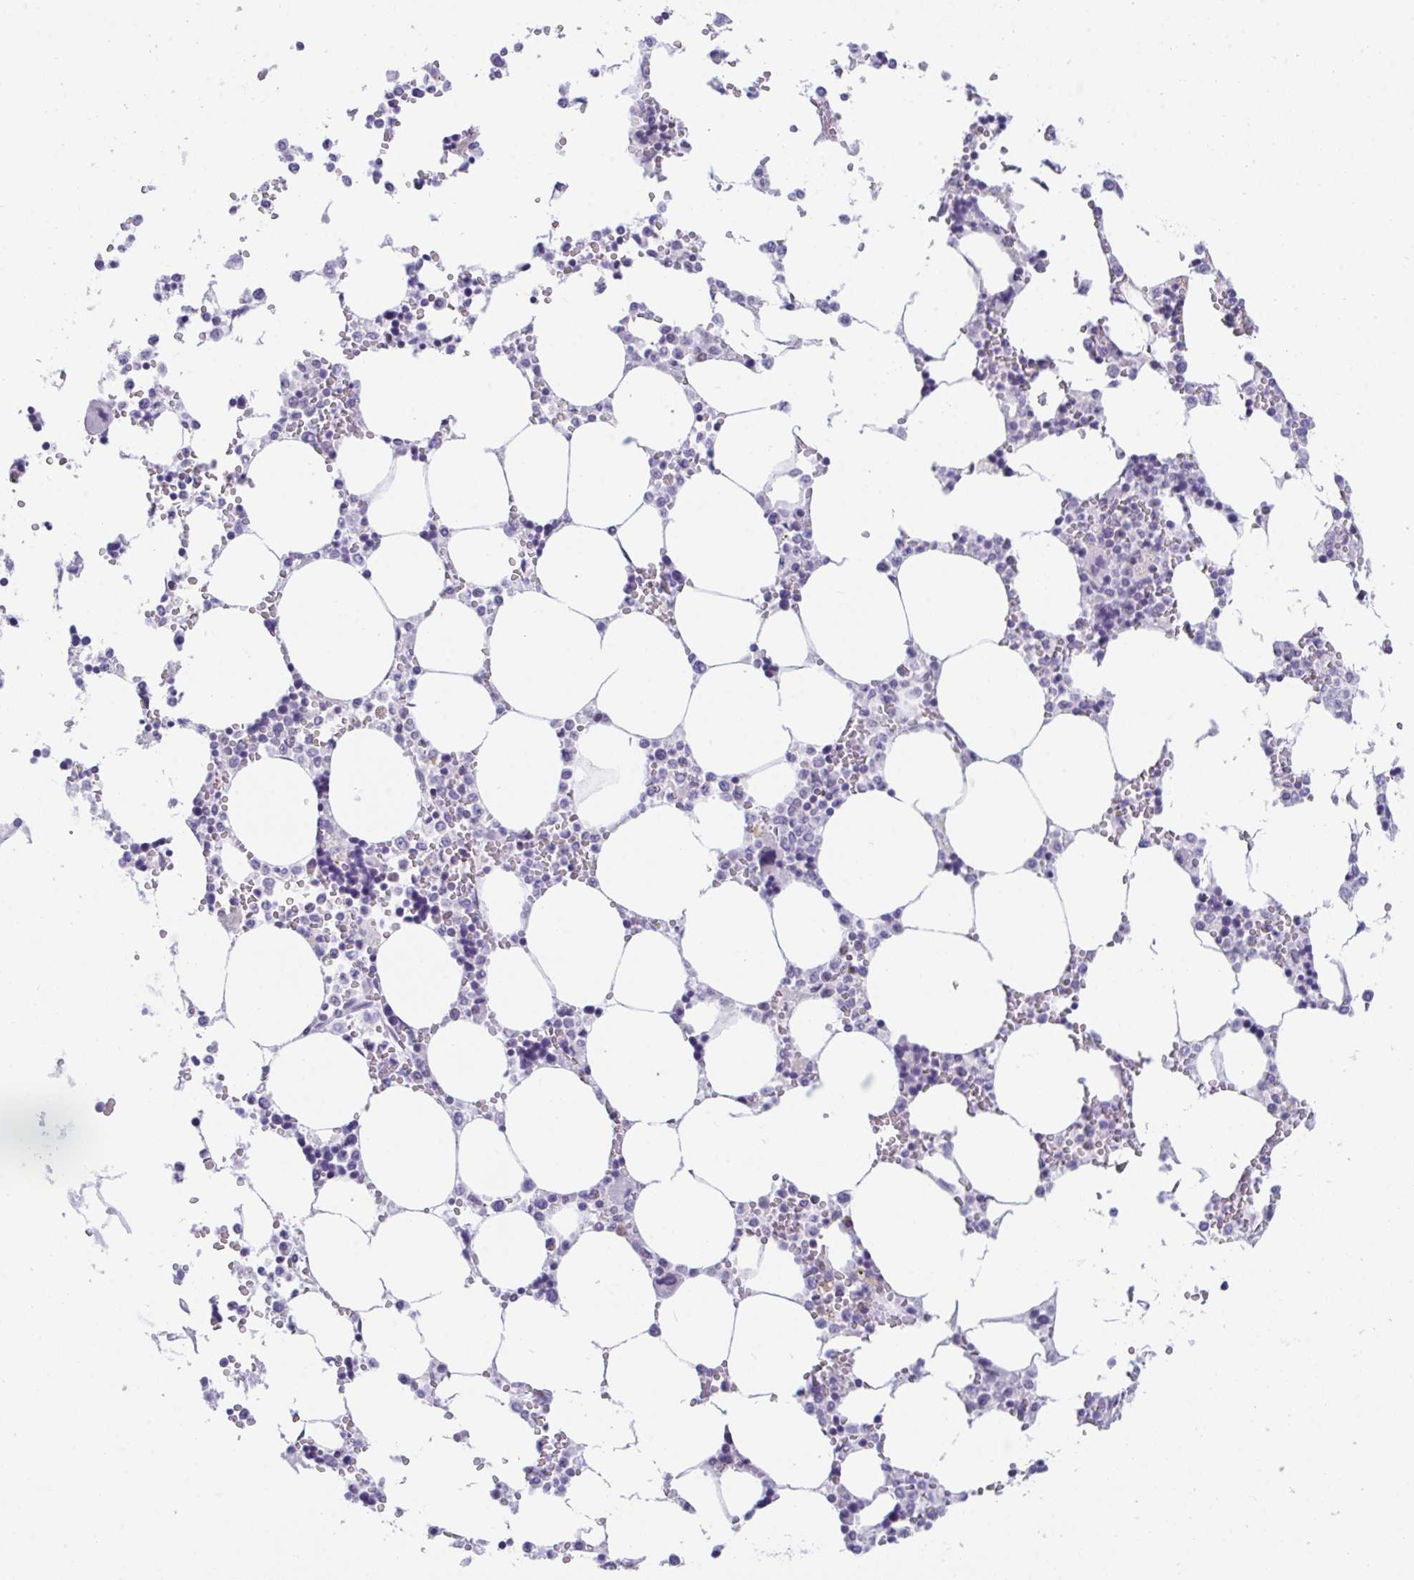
{"staining": {"intensity": "negative", "quantity": "none", "location": "none"}, "tissue": "bone marrow", "cell_type": "Hematopoietic cells", "image_type": "normal", "snomed": [{"axis": "morphology", "description": "Normal tissue, NOS"}, {"axis": "topography", "description": "Bone marrow"}], "caption": "A high-resolution image shows immunohistochemistry (IHC) staining of unremarkable bone marrow, which reveals no significant positivity in hematopoietic cells. The staining was performed using DAB (3,3'-diaminobenzidine) to visualize the protein expression in brown, while the nuclei were stained in blue with hematoxylin (Magnification: 20x).", "gene": "BMAL2", "patient": {"sex": "male", "age": 64}}